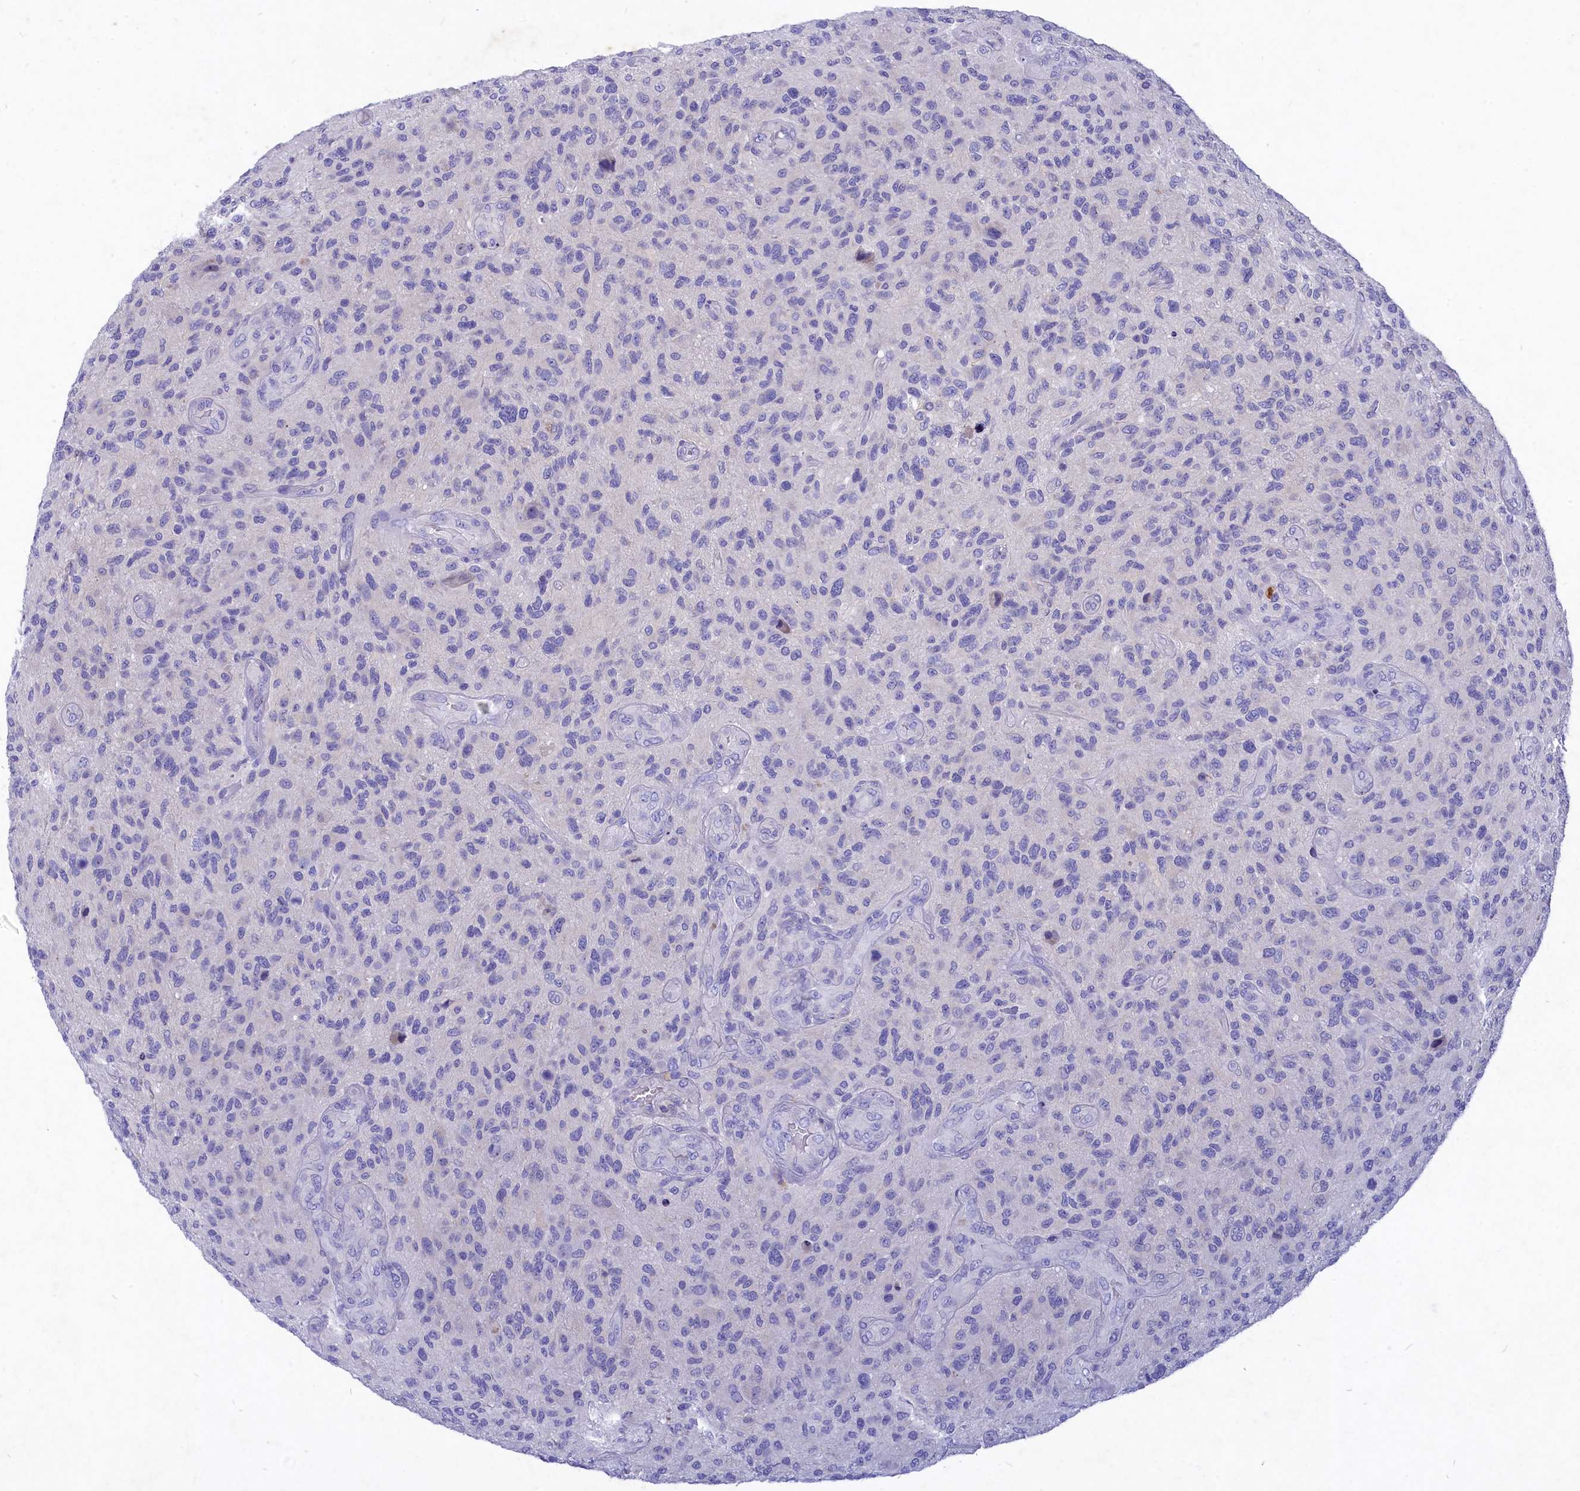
{"staining": {"intensity": "negative", "quantity": "none", "location": "none"}, "tissue": "glioma", "cell_type": "Tumor cells", "image_type": "cancer", "snomed": [{"axis": "morphology", "description": "Glioma, malignant, High grade"}, {"axis": "topography", "description": "Brain"}], "caption": "Tumor cells are negative for brown protein staining in high-grade glioma (malignant).", "gene": "DEFB119", "patient": {"sex": "male", "age": 47}}